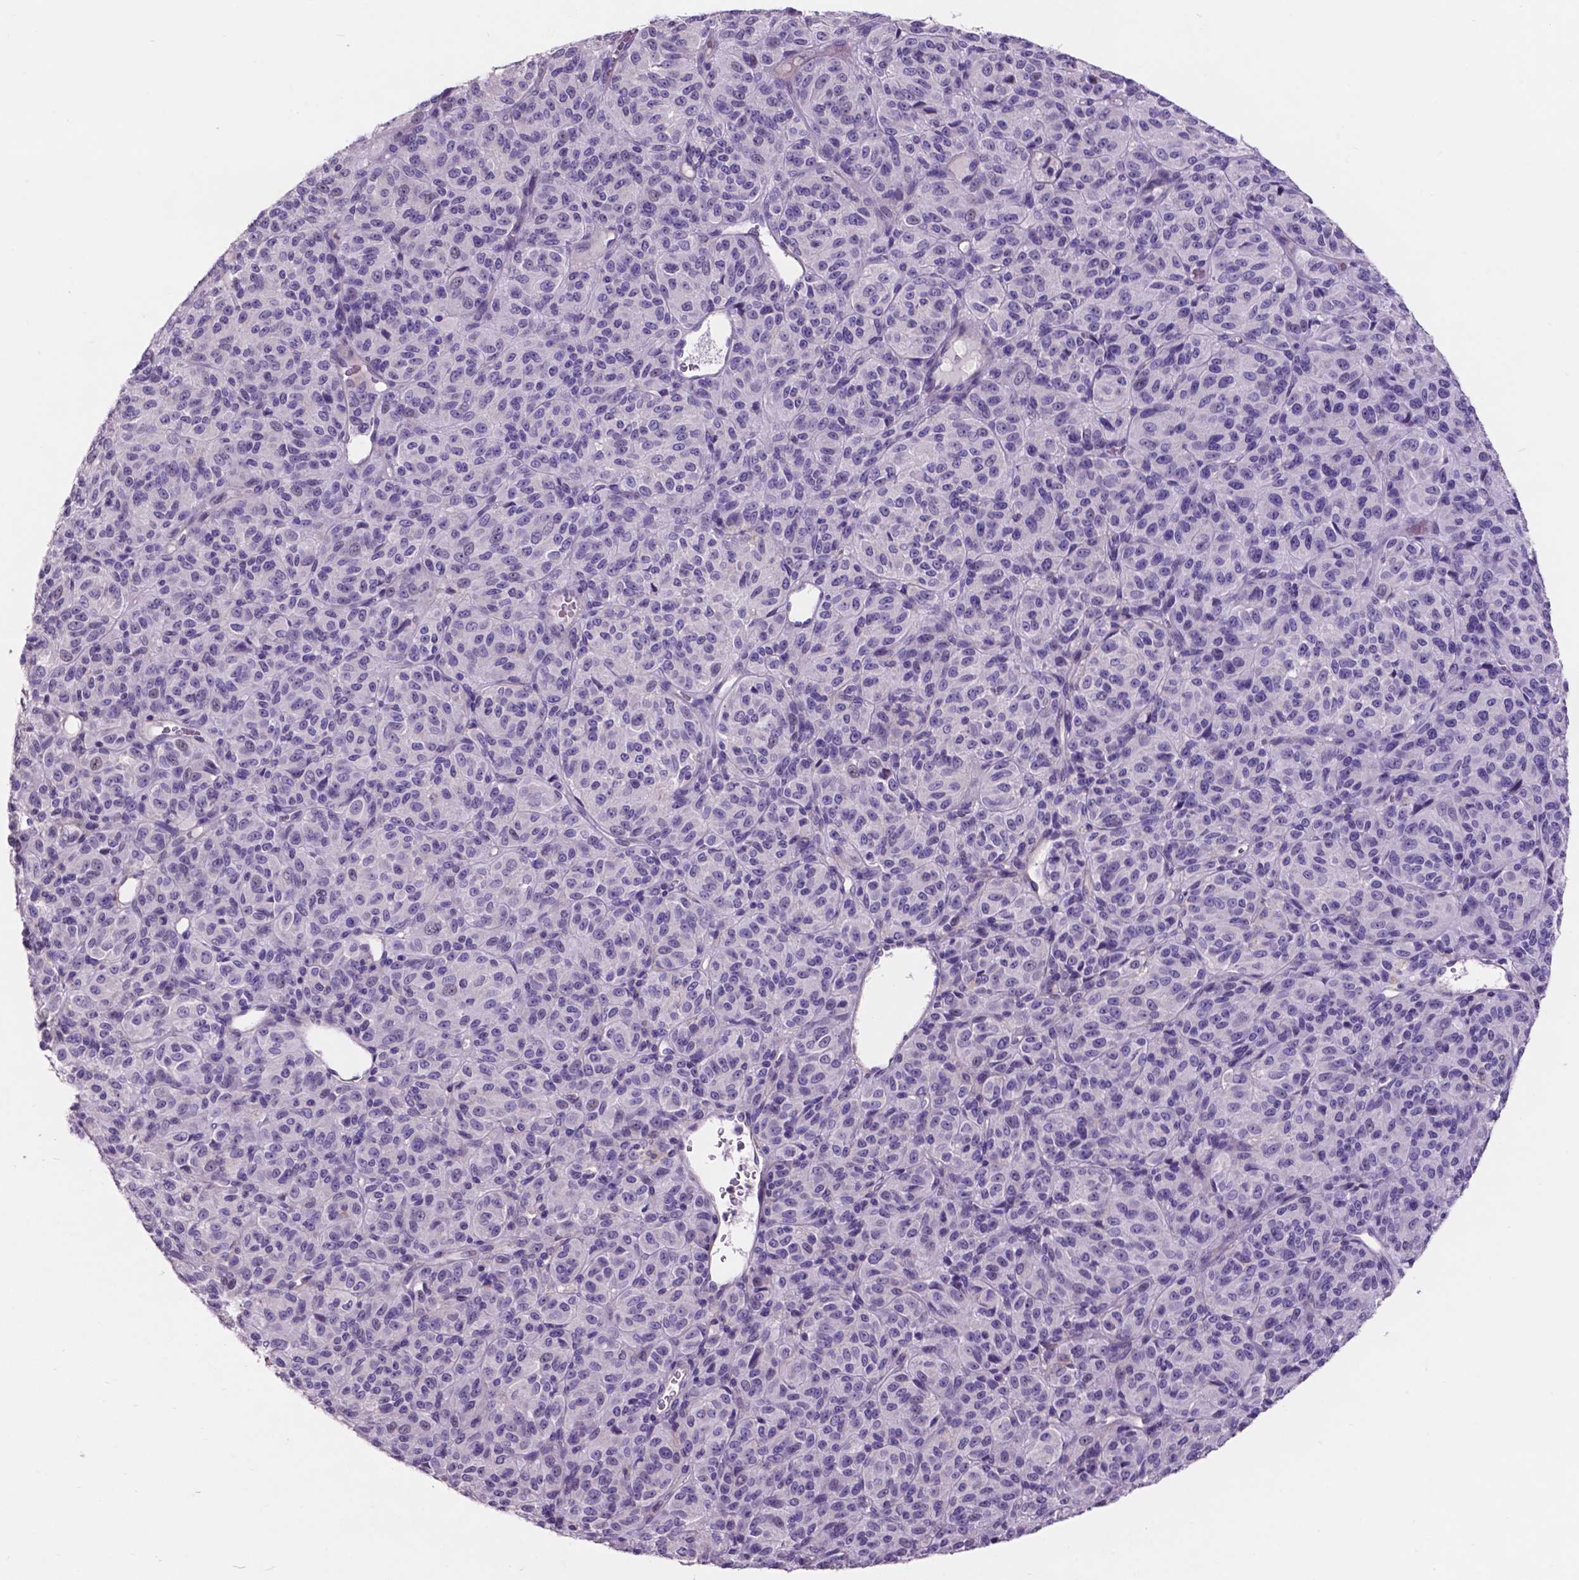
{"staining": {"intensity": "negative", "quantity": "none", "location": "none"}, "tissue": "melanoma", "cell_type": "Tumor cells", "image_type": "cancer", "snomed": [{"axis": "morphology", "description": "Malignant melanoma, Metastatic site"}, {"axis": "topography", "description": "Brain"}], "caption": "Tumor cells are negative for protein expression in human malignant melanoma (metastatic site). Nuclei are stained in blue.", "gene": "PLSCR1", "patient": {"sex": "female", "age": 56}}